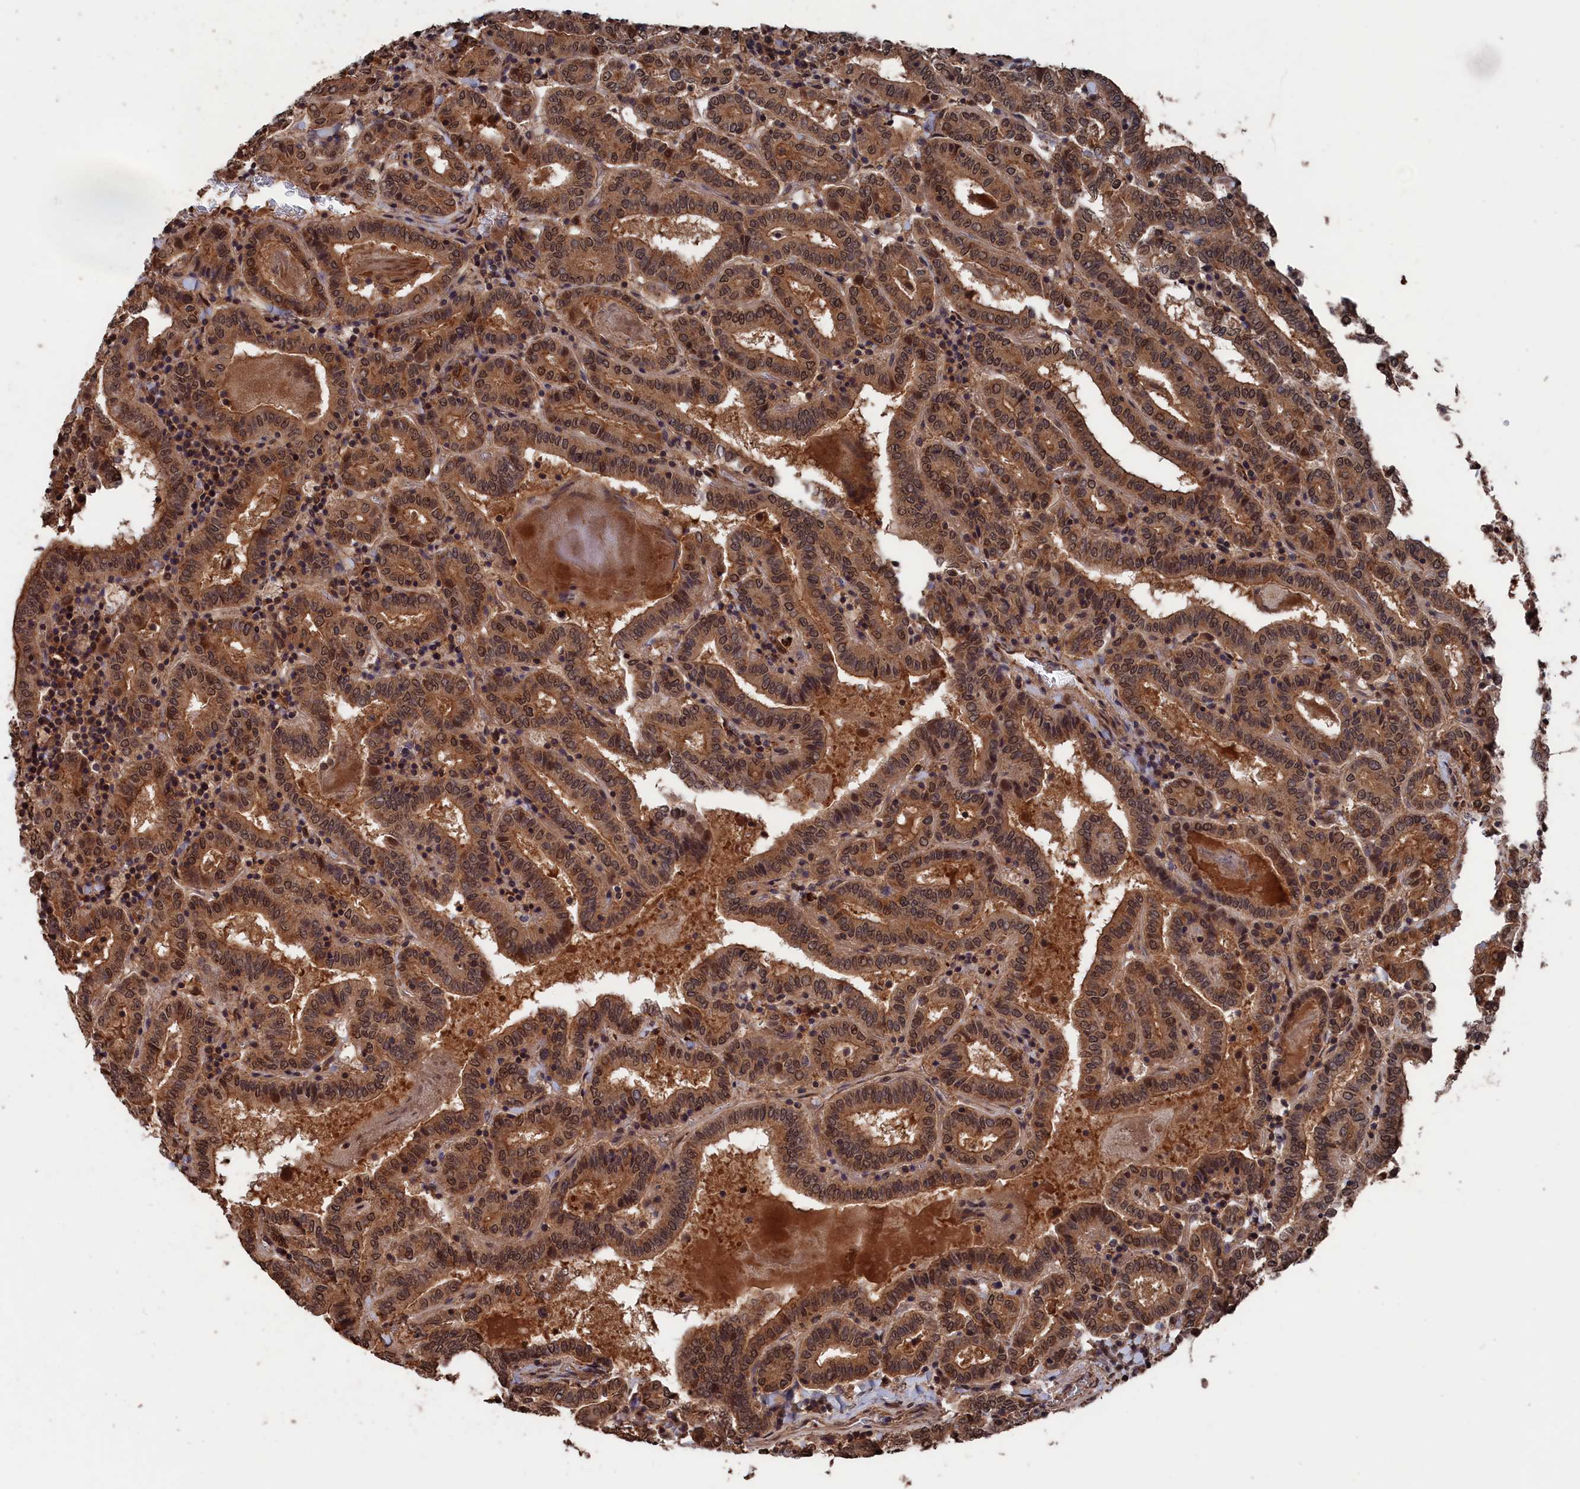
{"staining": {"intensity": "moderate", "quantity": ">75%", "location": "cytoplasmic/membranous,nuclear"}, "tissue": "thyroid cancer", "cell_type": "Tumor cells", "image_type": "cancer", "snomed": [{"axis": "morphology", "description": "Papillary adenocarcinoma, NOS"}, {"axis": "topography", "description": "Thyroid gland"}], "caption": "Immunohistochemistry (IHC) image of human thyroid cancer stained for a protein (brown), which demonstrates medium levels of moderate cytoplasmic/membranous and nuclear positivity in about >75% of tumor cells.", "gene": "PDE12", "patient": {"sex": "female", "age": 72}}